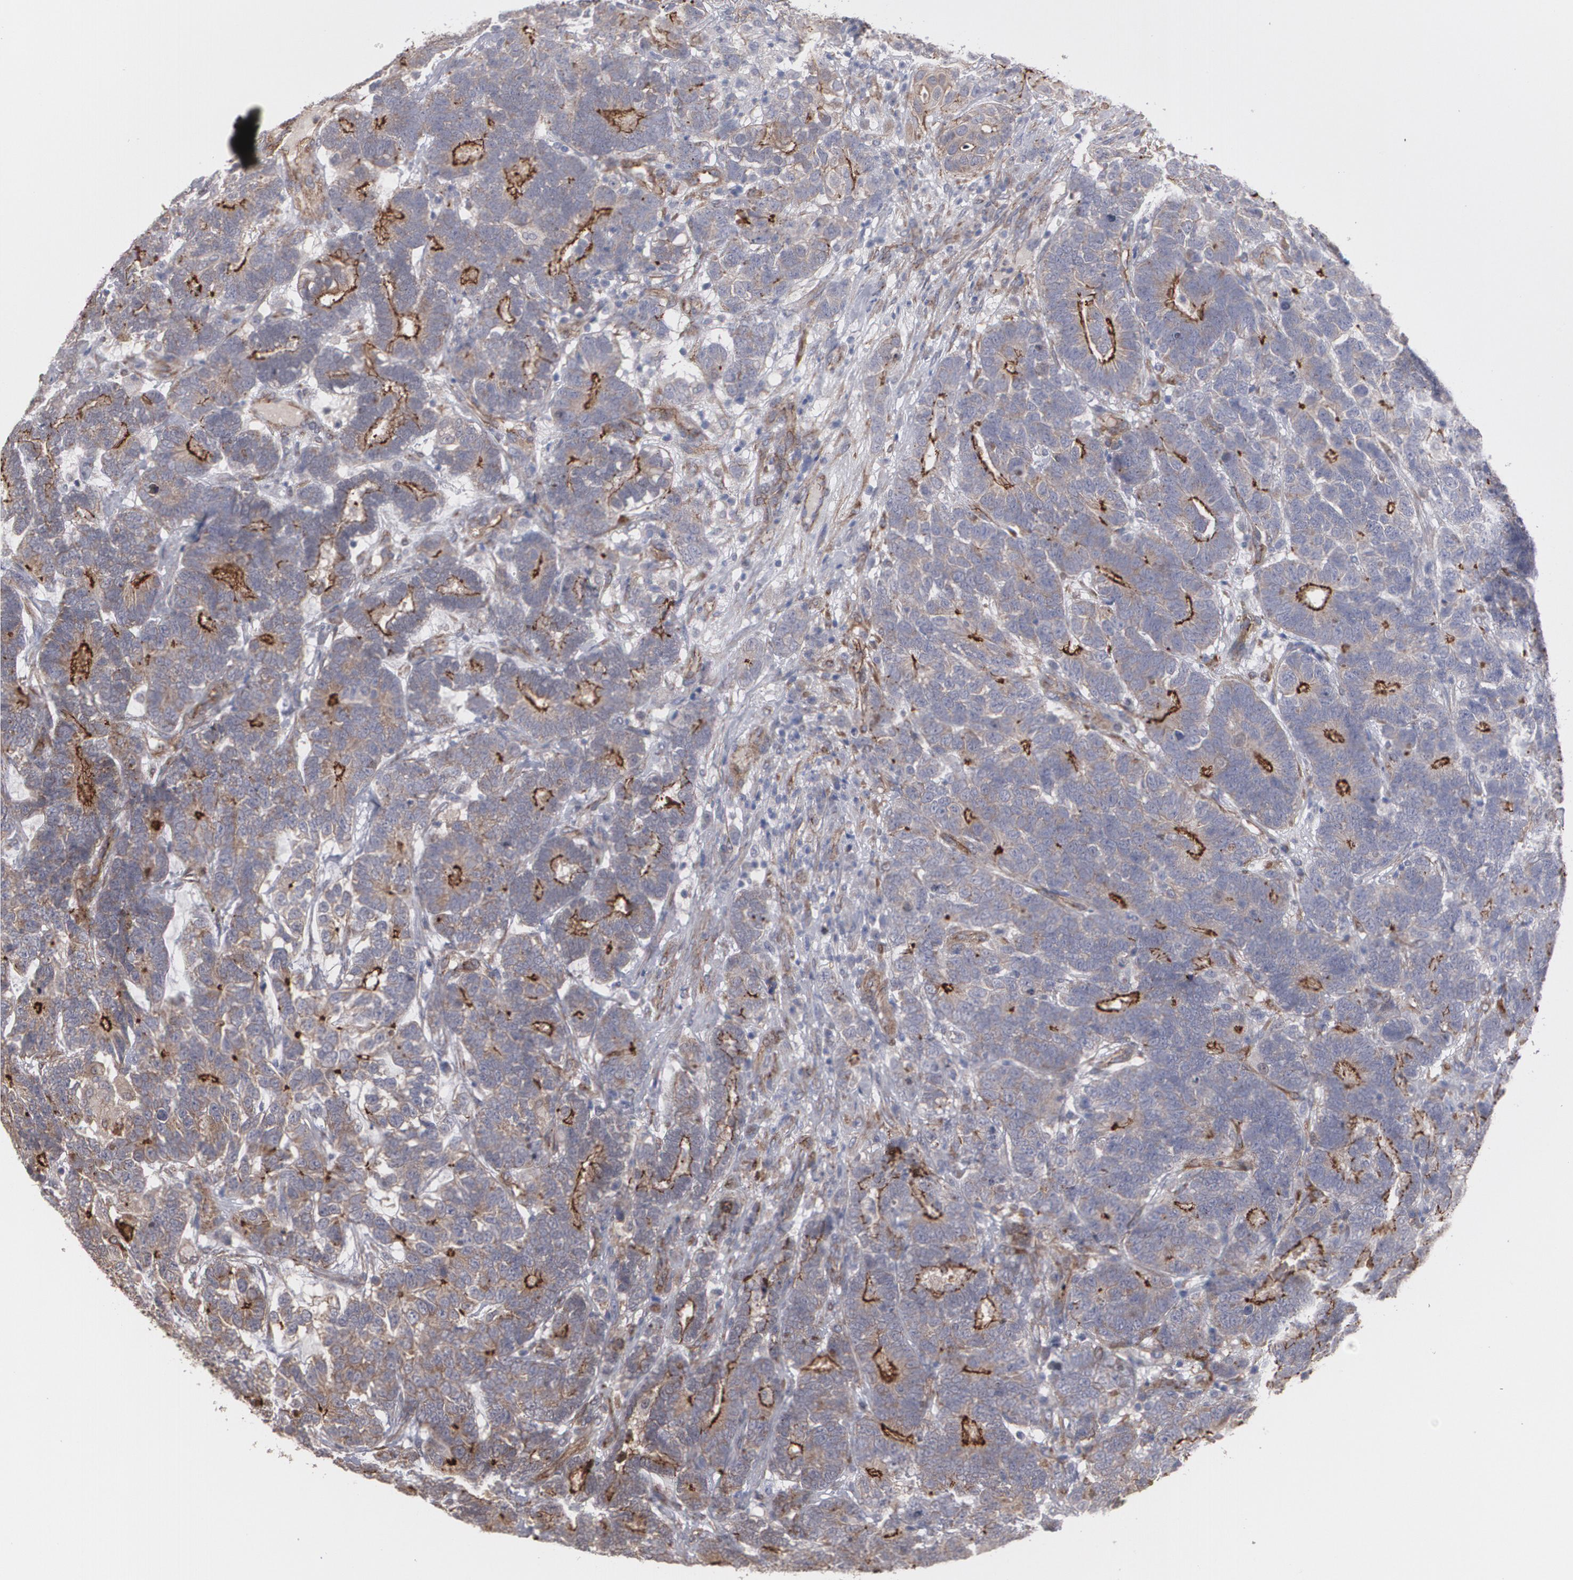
{"staining": {"intensity": "weak", "quantity": ">75%", "location": "cytoplasmic/membranous"}, "tissue": "testis cancer", "cell_type": "Tumor cells", "image_type": "cancer", "snomed": [{"axis": "morphology", "description": "Carcinoma, Embryonal, NOS"}, {"axis": "topography", "description": "Testis"}], "caption": "Immunohistochemical staining of human testis cancer exhibits low levels of weak cytoplasmic/membranous positivity in approximately >75% of tumor cells. (DAB (3,3'-diaminobenzidine) IHC, brown staining for protein, blue staining for nuclei).", "gene": "TJP1", "patient": {"sex": "male", "age": 26}}